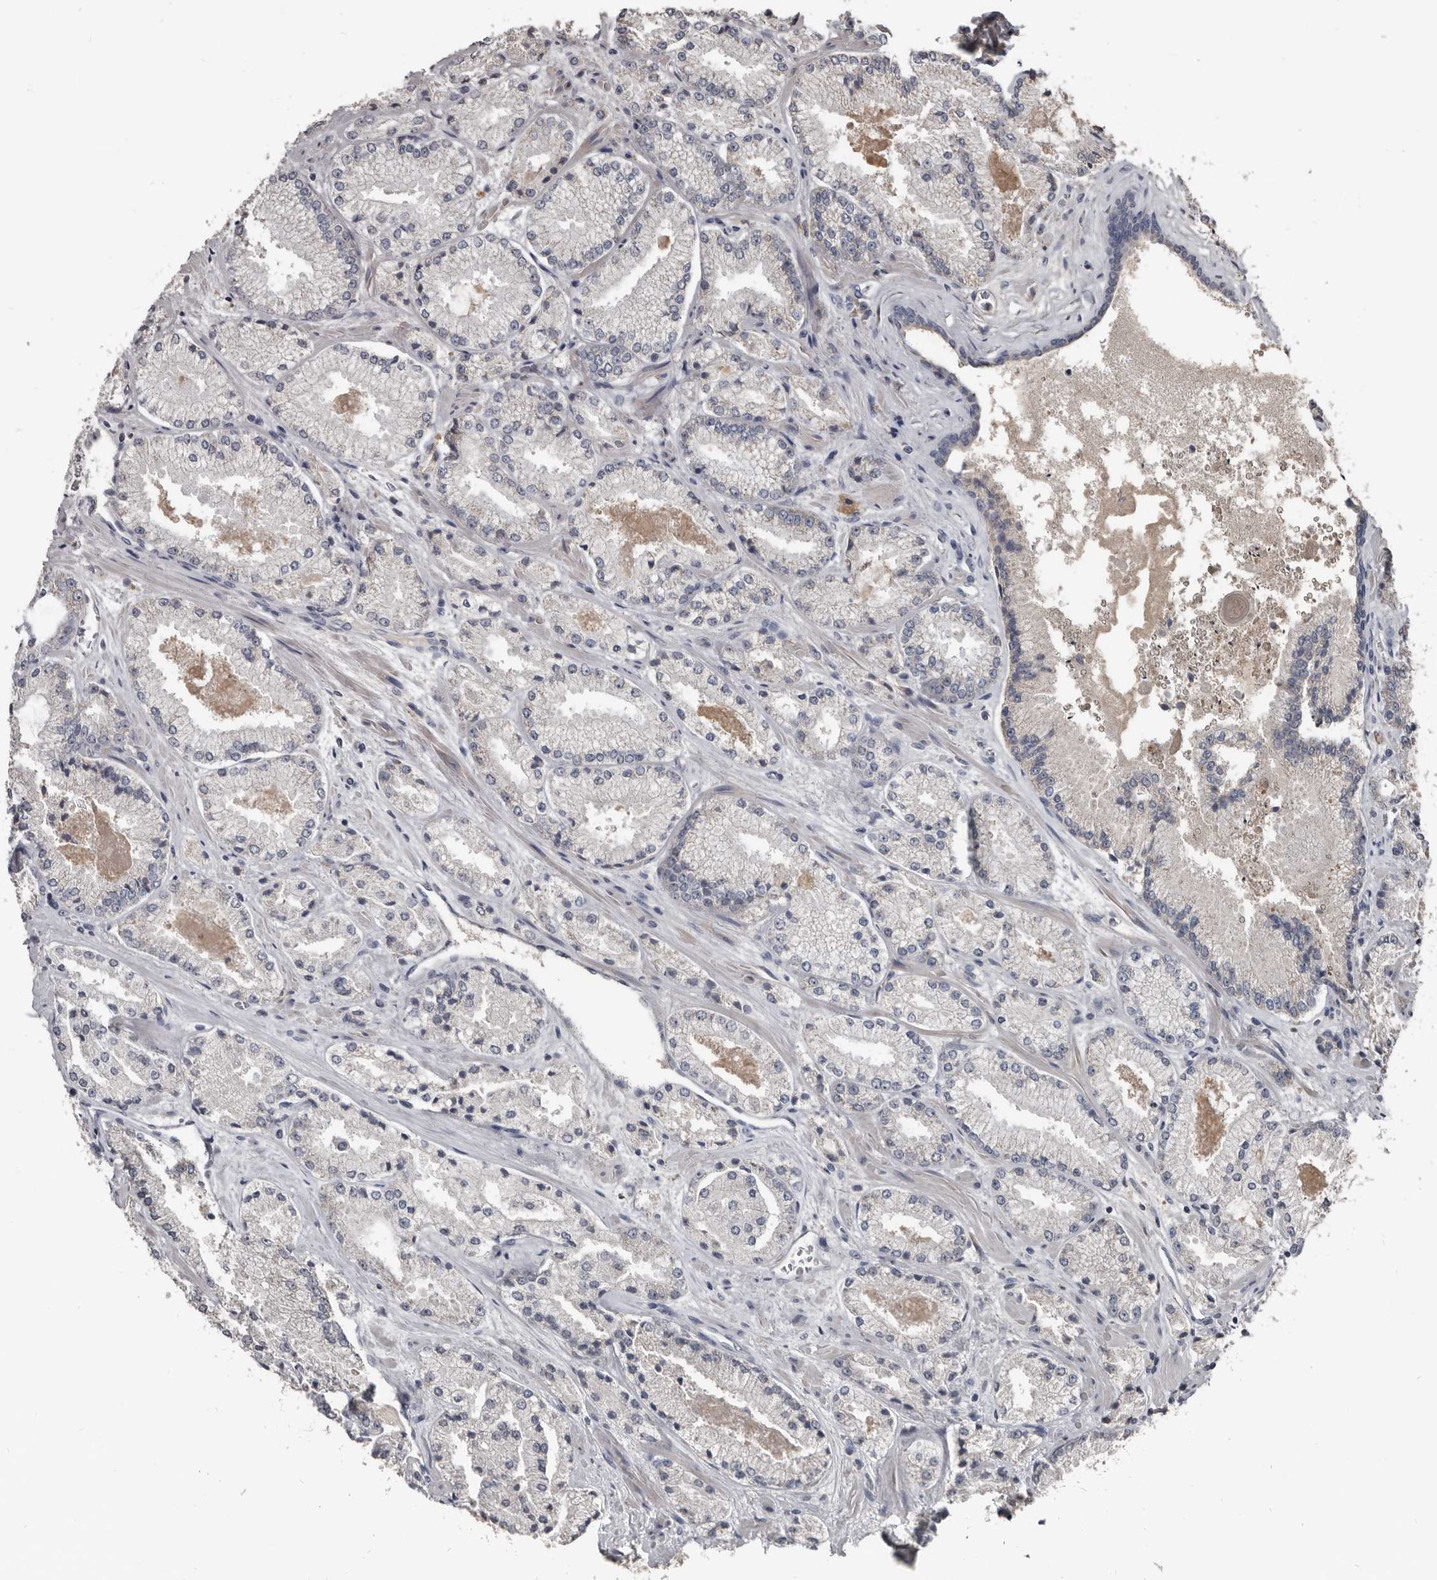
{"staining": {"intensity": "negative", "quantity": "none", "location": "none"}, "tissue": "prostate cancer", "cell_type": "Tumor cells", "image_type": "cancer", "snomed": [{"axis": "morphology", "description": "Adenocarcinoma, High grade"}, {"axis": "topography", "description": "Prostate"}], "caption": "A micrograph of prostate cancer (high-grade adenocarcinoma) stained for a protein exhibits no brown staining in tumor cells.", "gene": "GREB1", "patient": {"sex": "male", "age": 73}}